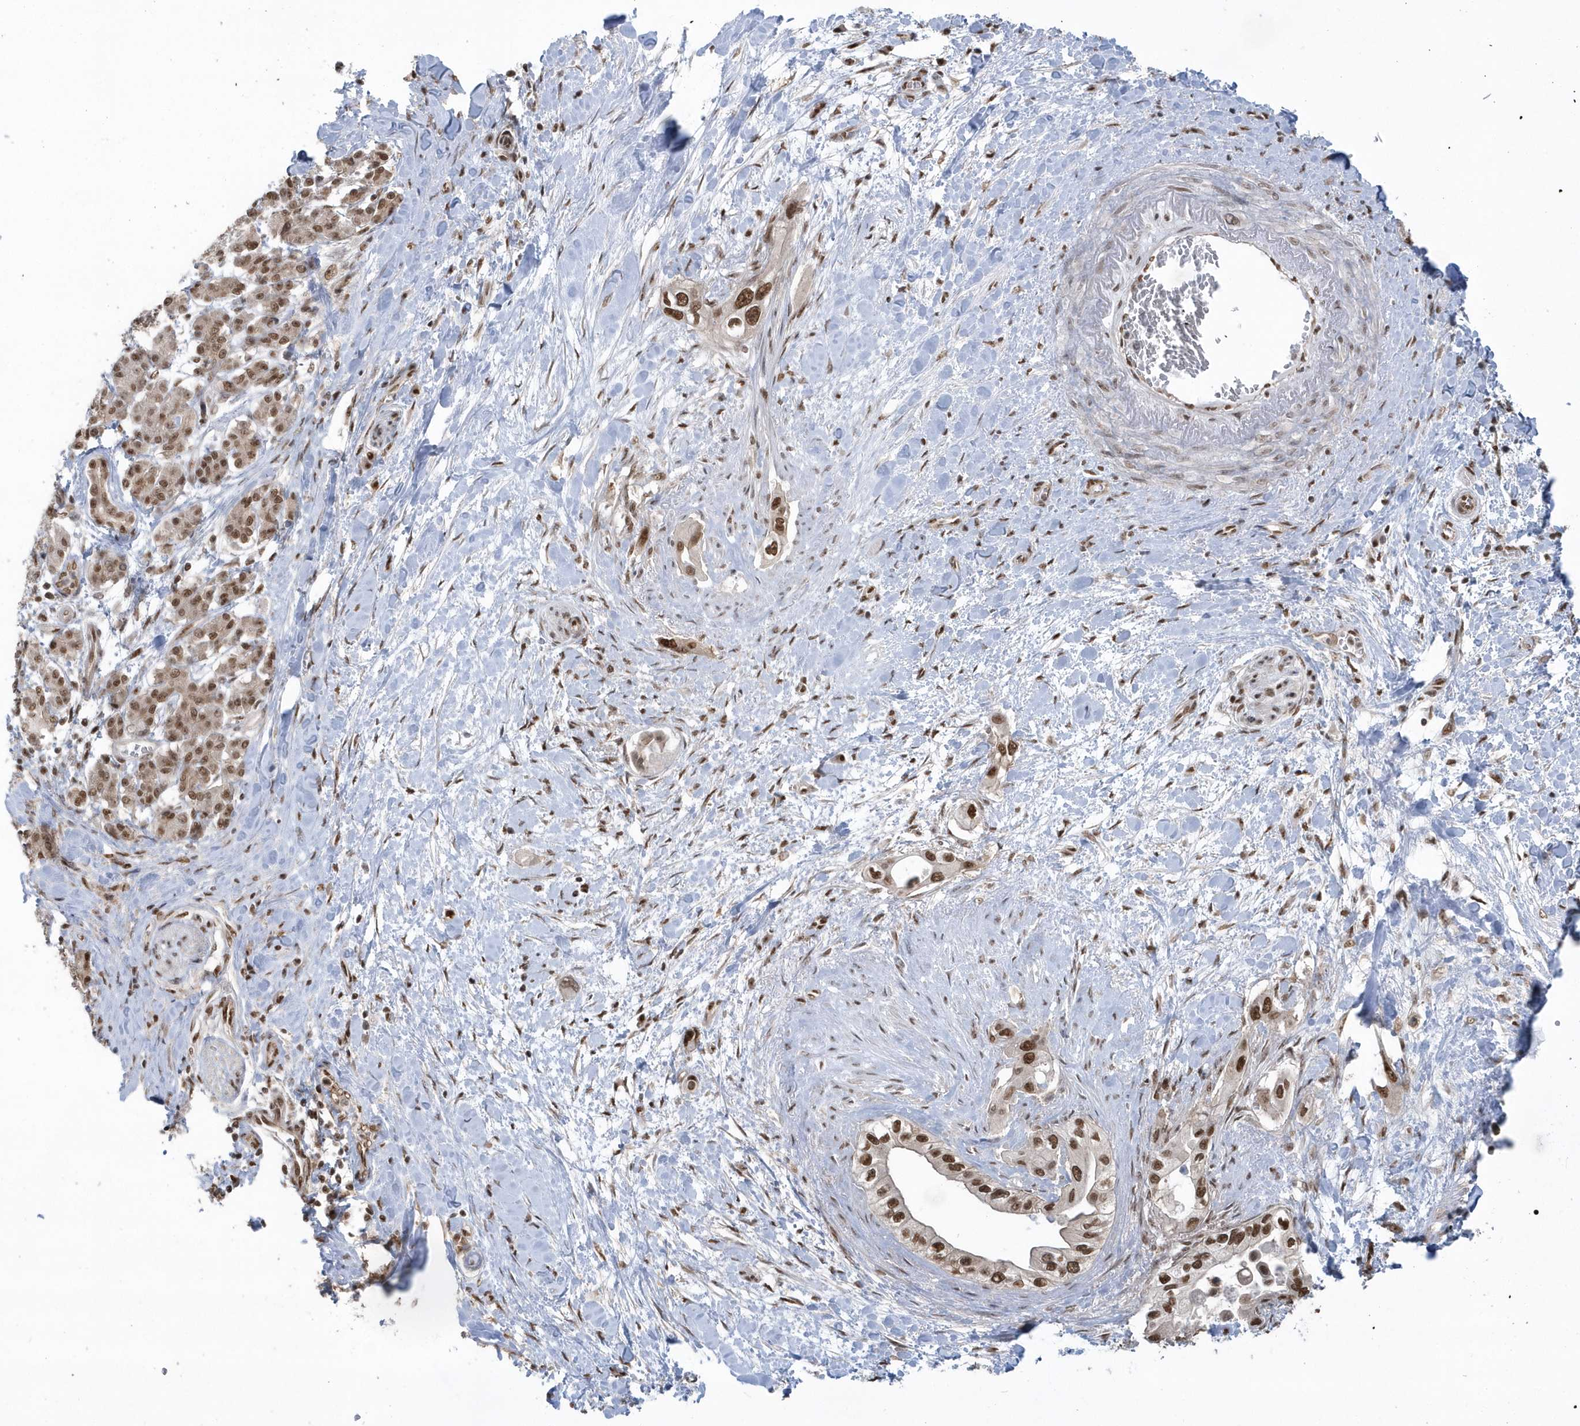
{"staining": {"intensity": "moderate", "quantity": ">75%", "location": "nuclear"}, "tissue": "pancreatic cancer", "cell_type": "Tumor cells", "image_type": "cancer", "snomed": [{"axis": "morphology", "description": "Inflammation, NOS"}, {"axis": "morphology", "description": "Adenocarcinoma, NOS"}, {"axis": "topography", "description": "Pancreas"}], "caption": "Immunohistochemistry (IHC) image of neoplastic tissue: pancreatic adenocarcinoma stained using IHC displays medium levels of moderate protein expression localized specifically in the nuclear of tumor cells, appearing as a nuclear brown color.", "gene": "SEPHS1", "patient": {"sex": "female", "age": 56}}